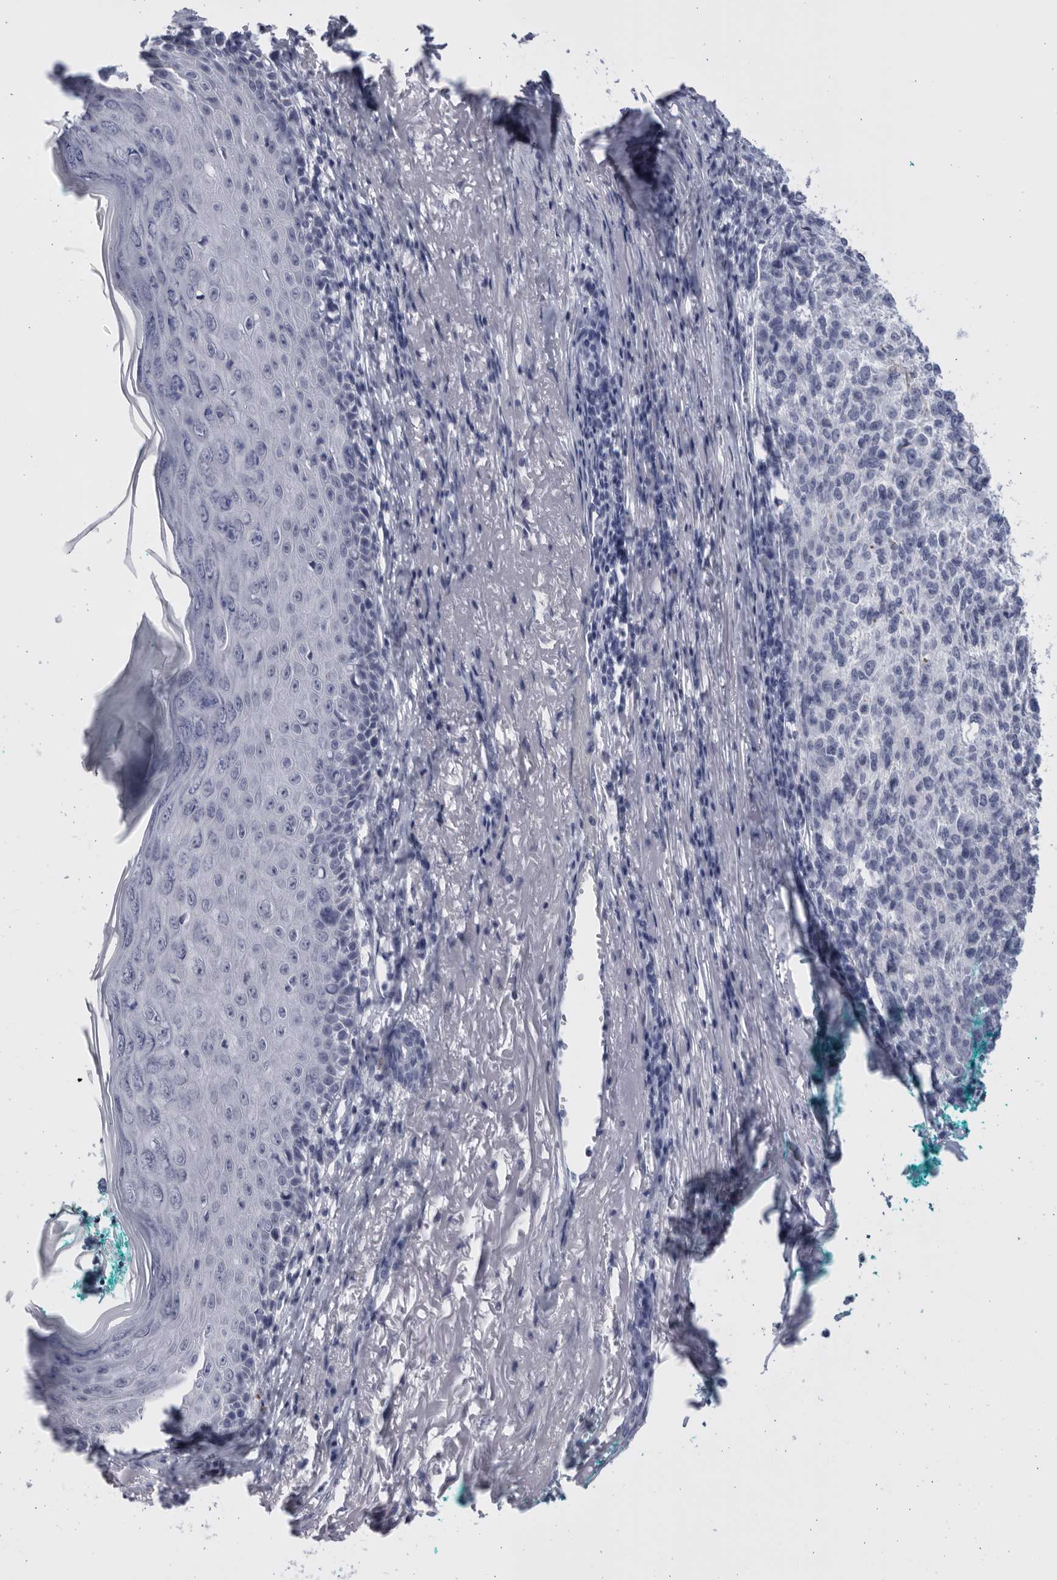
{"staining": {"intensity": "negative", "quantity": "none", "location": "none"}, "tissue": "melanoma", "cell_type": "Tumor cells", "image_type": "cancer", "snomed": [{"axis": "morphology", "description": "Necrosis, NOS"}, {"axis": "morphology", "description": "Malignant melanoma, NOS"}, {"axis": "topography", "description": "Skin"}], "caption": "IHC histopathology image of neoplastic tissue: human malignant melanoma stained with DAB displays no significant protein positivity in tumor cells. (DAB IHC visualized using brightfield microscopy, high magnification).", "gene": "CCDC181", "patient": {"sex": "female", "age": 87}}